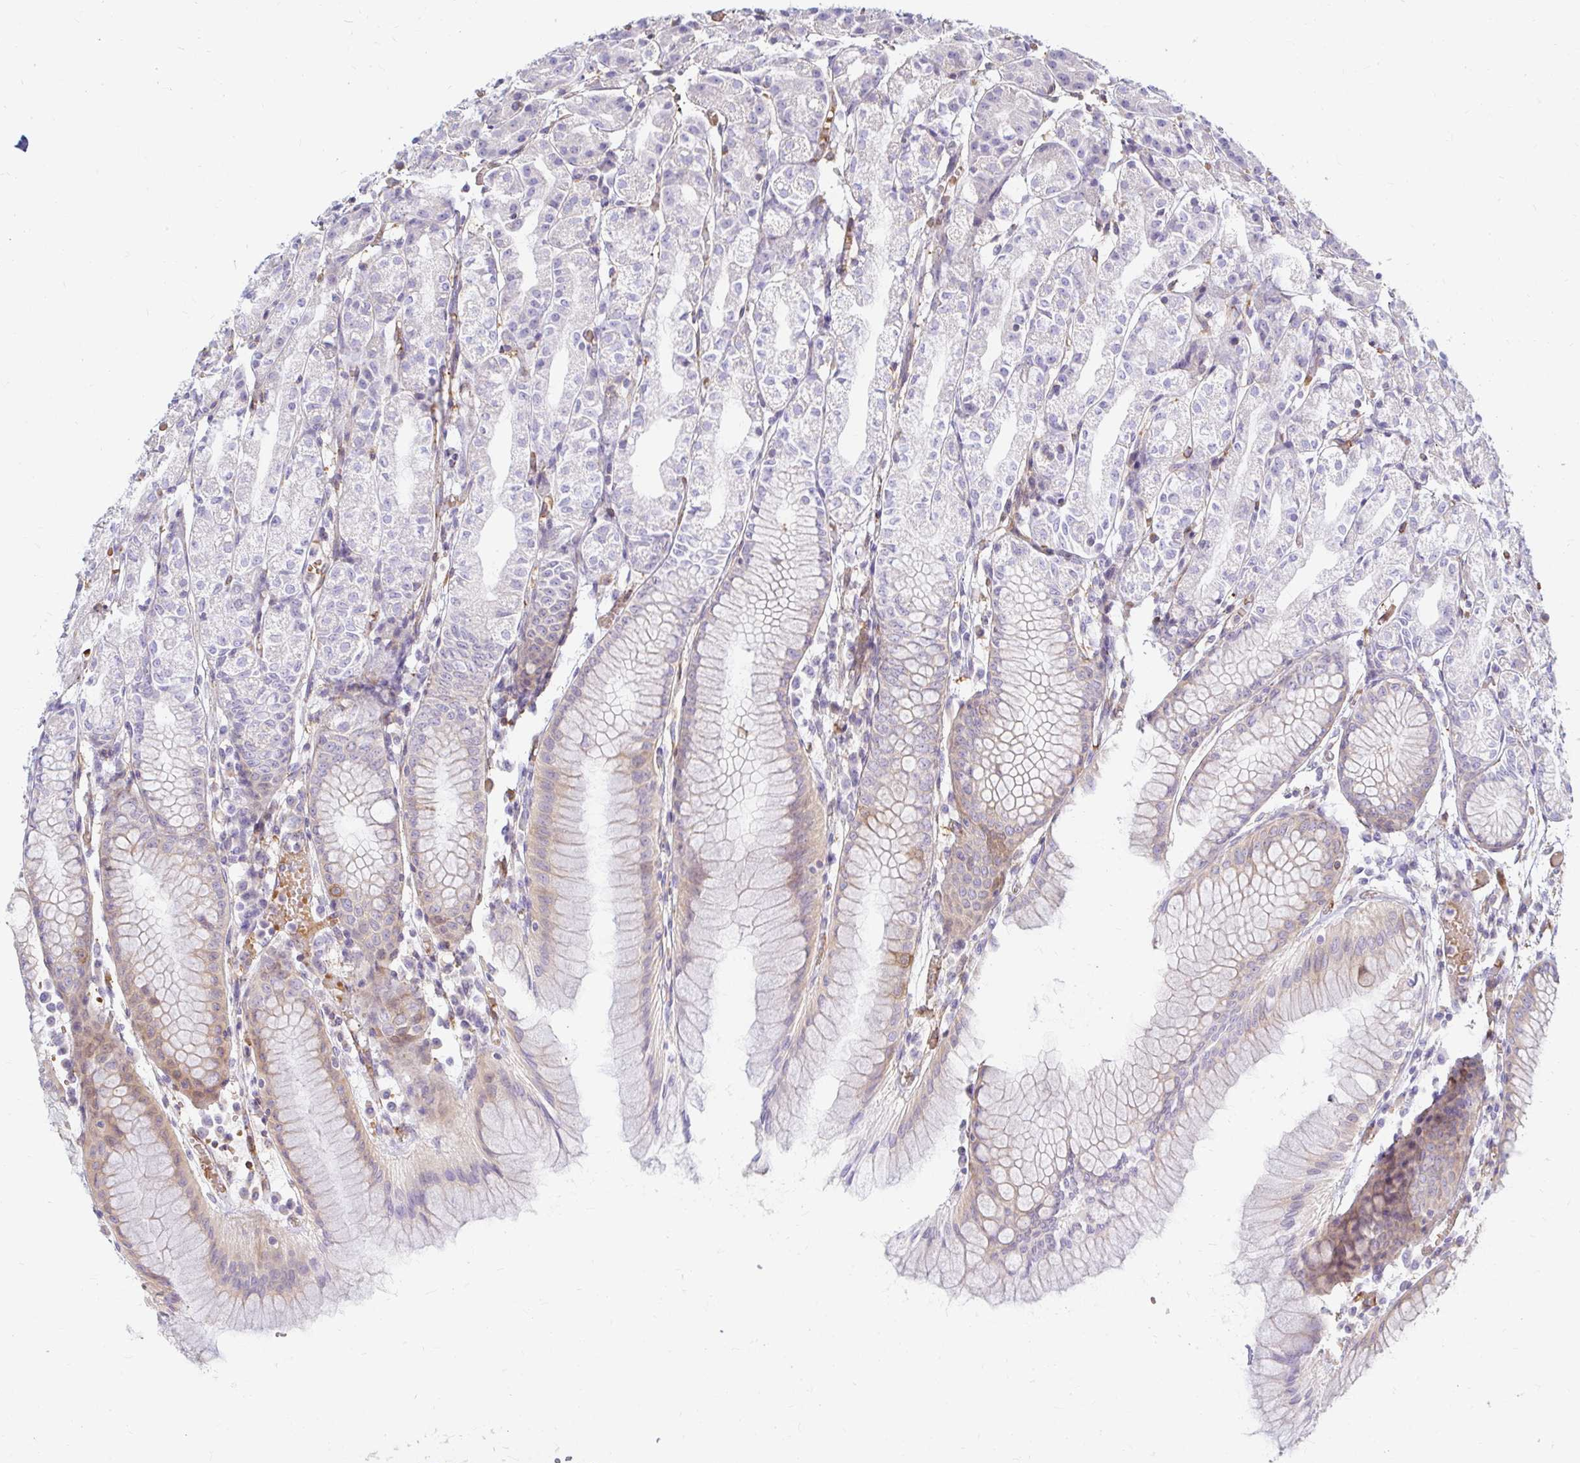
{"staining": {"intensity": "moderate", "quantity": "<25%", "location": "cytoplasmic/membranous"}, "tissue": "stomach", "cell_type": "Glandular cells", "image_type": "normal", "snomed": [{"axis": "morphology", "description": "Normal tissue, NOS"}, {"axis": "topography", "description": "Stomach"}], "caption": "The histopathology image exhibits immunohistochemical staining of benign stomach. There is moderate cytoplasmic/membranous expression is seen in approximately <25% of glandular cells. (DAB (3,3'-diaminobenzidine) IHC with brightfield microscopy, high magnification).", "gene": "CAST", "patient": {"sex": "female", "age": 57}}